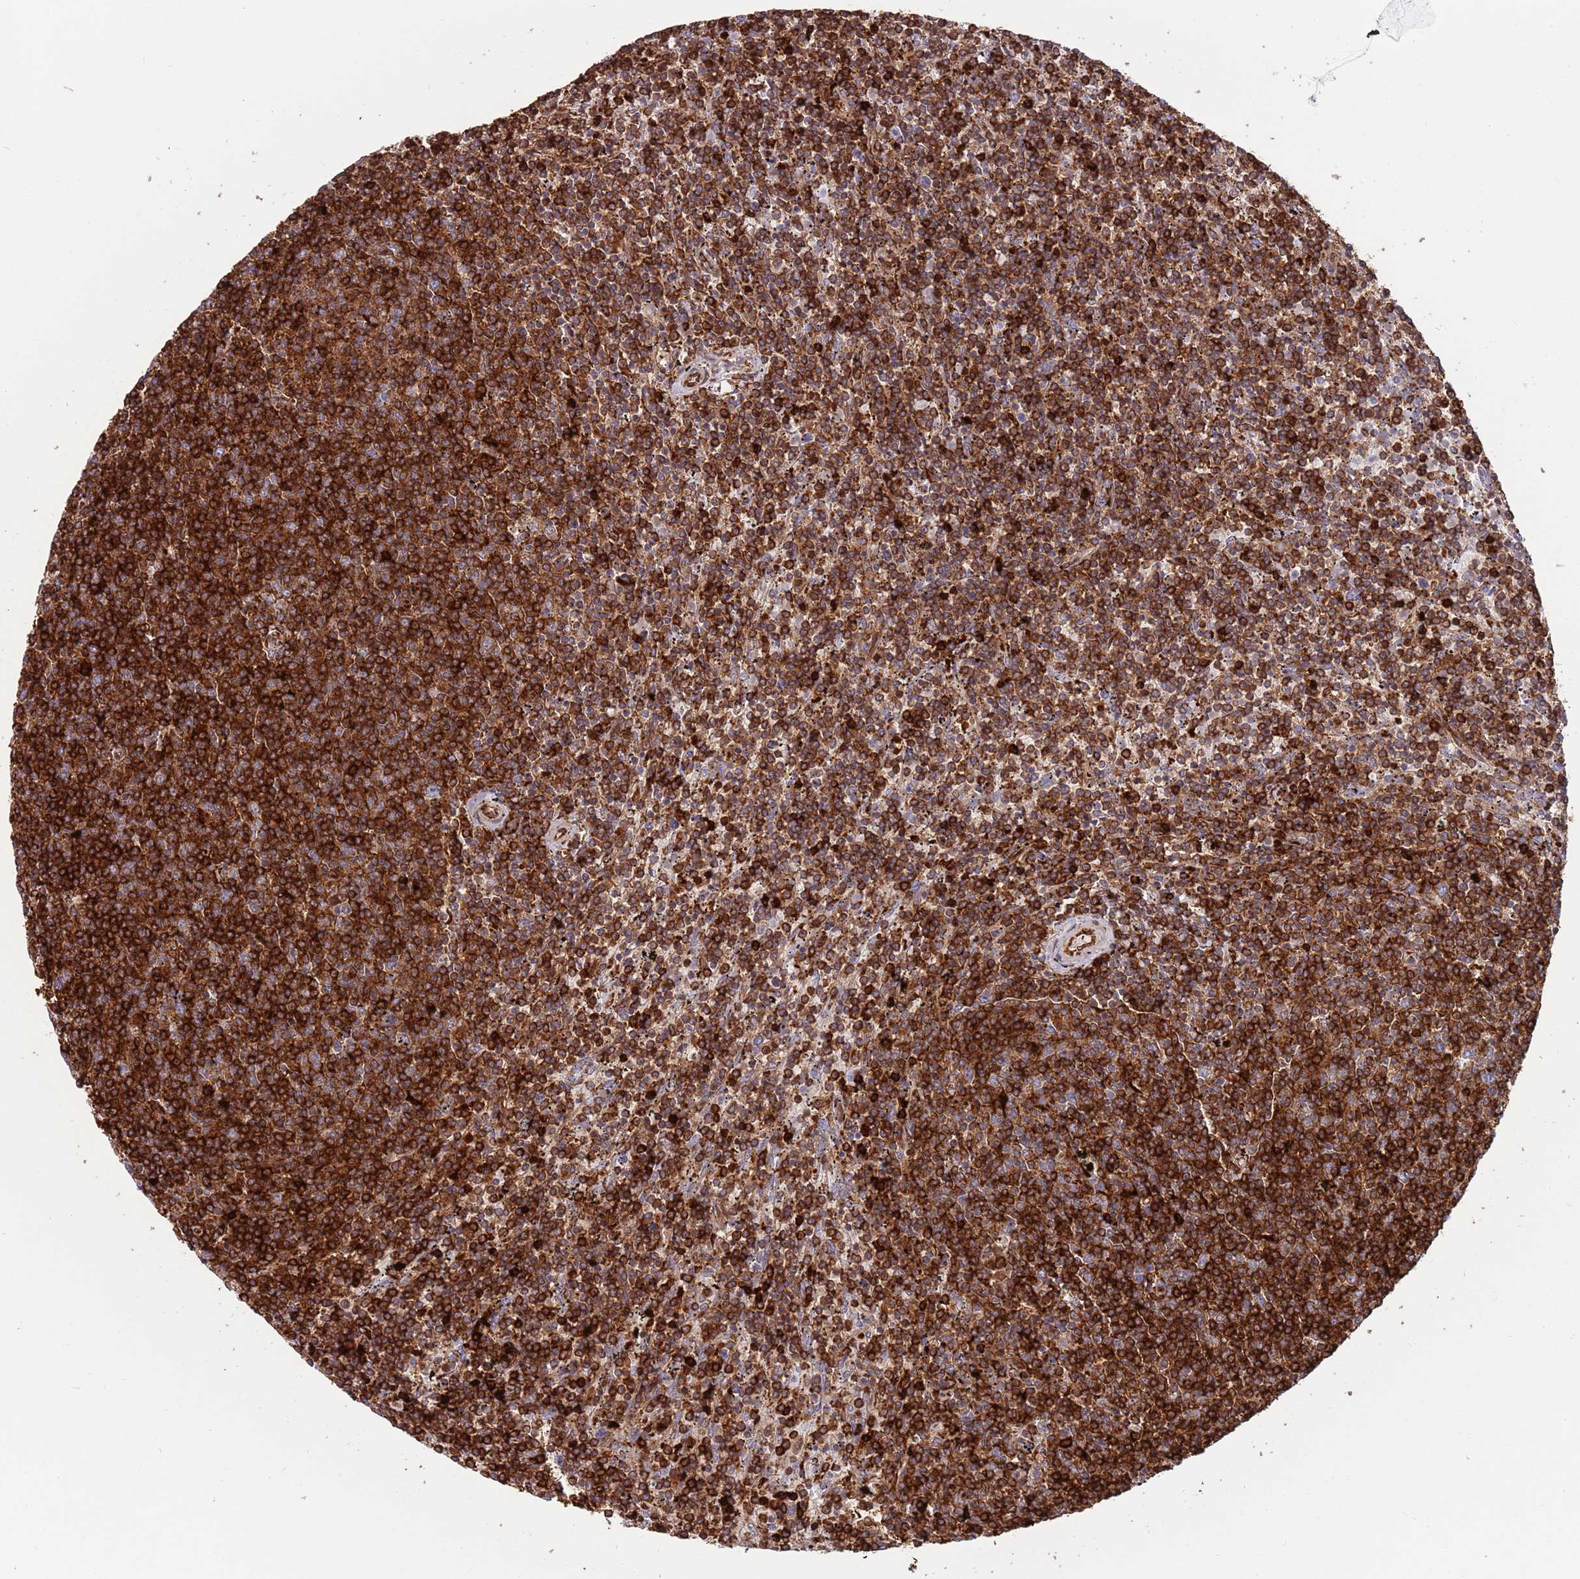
{"staining": {"intensity": "strong", "quantity": ">75%", "location": "cytoplasmic/membranous"}, "tissue": "lymphoma", "cell_type": "Tumor cells", "image_type": "cancer", "snomed": [{"axis": "morphology", "description": "Malignant lymphoma, non-Hodgkin's type, Low grade"}, {"axis": "topography", "description": "Spleen"}], "caption": "Human low-grade malignant lymphoma, non-Hodgkin's type stained with a brown dye reveals strong cytoplasmic/membranous positive positivity in about >75% of tumor cells.", "gene": "KBTBD7", "patient": {"sex": "female", "age": 50}}